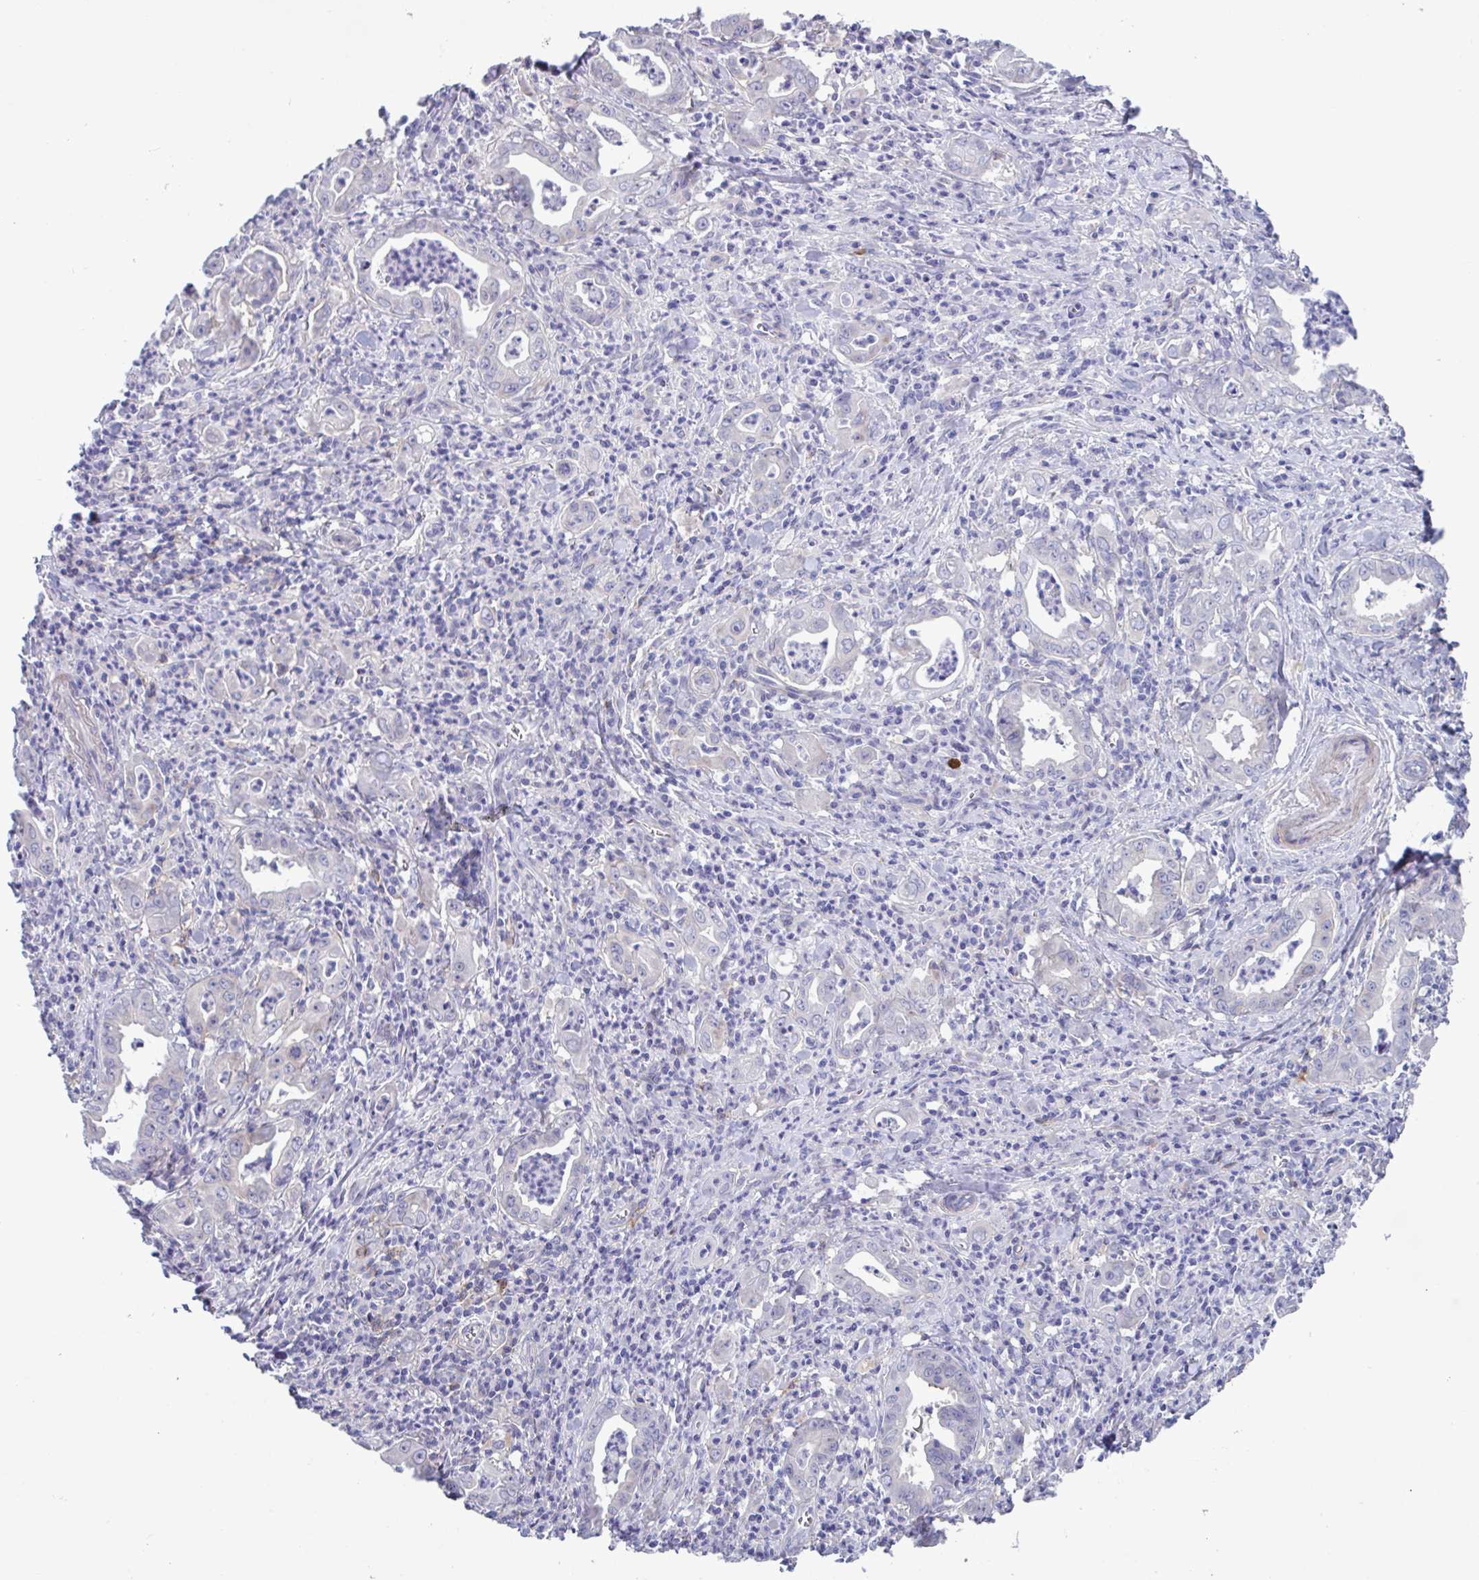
{"staining": {"intensity": "negative", "quantity": "none", "location": "none"}, "tissue": "stomach cancer", "cell_type": "Tumor cells", "image_type": "cancer", "snomed": [{"axis": "morphology", "description": "Adenocarcinoma, NOS"}, {"axis": "topography", "description": "Stomach, upper"}], "caption": "Stomach cancer (adenocarcinoma) was stained to show a protein in brown. There is no significant expression in tumor cells.", "gene": "LPIN3", "patient": {"sex": "female", "age": 79}}